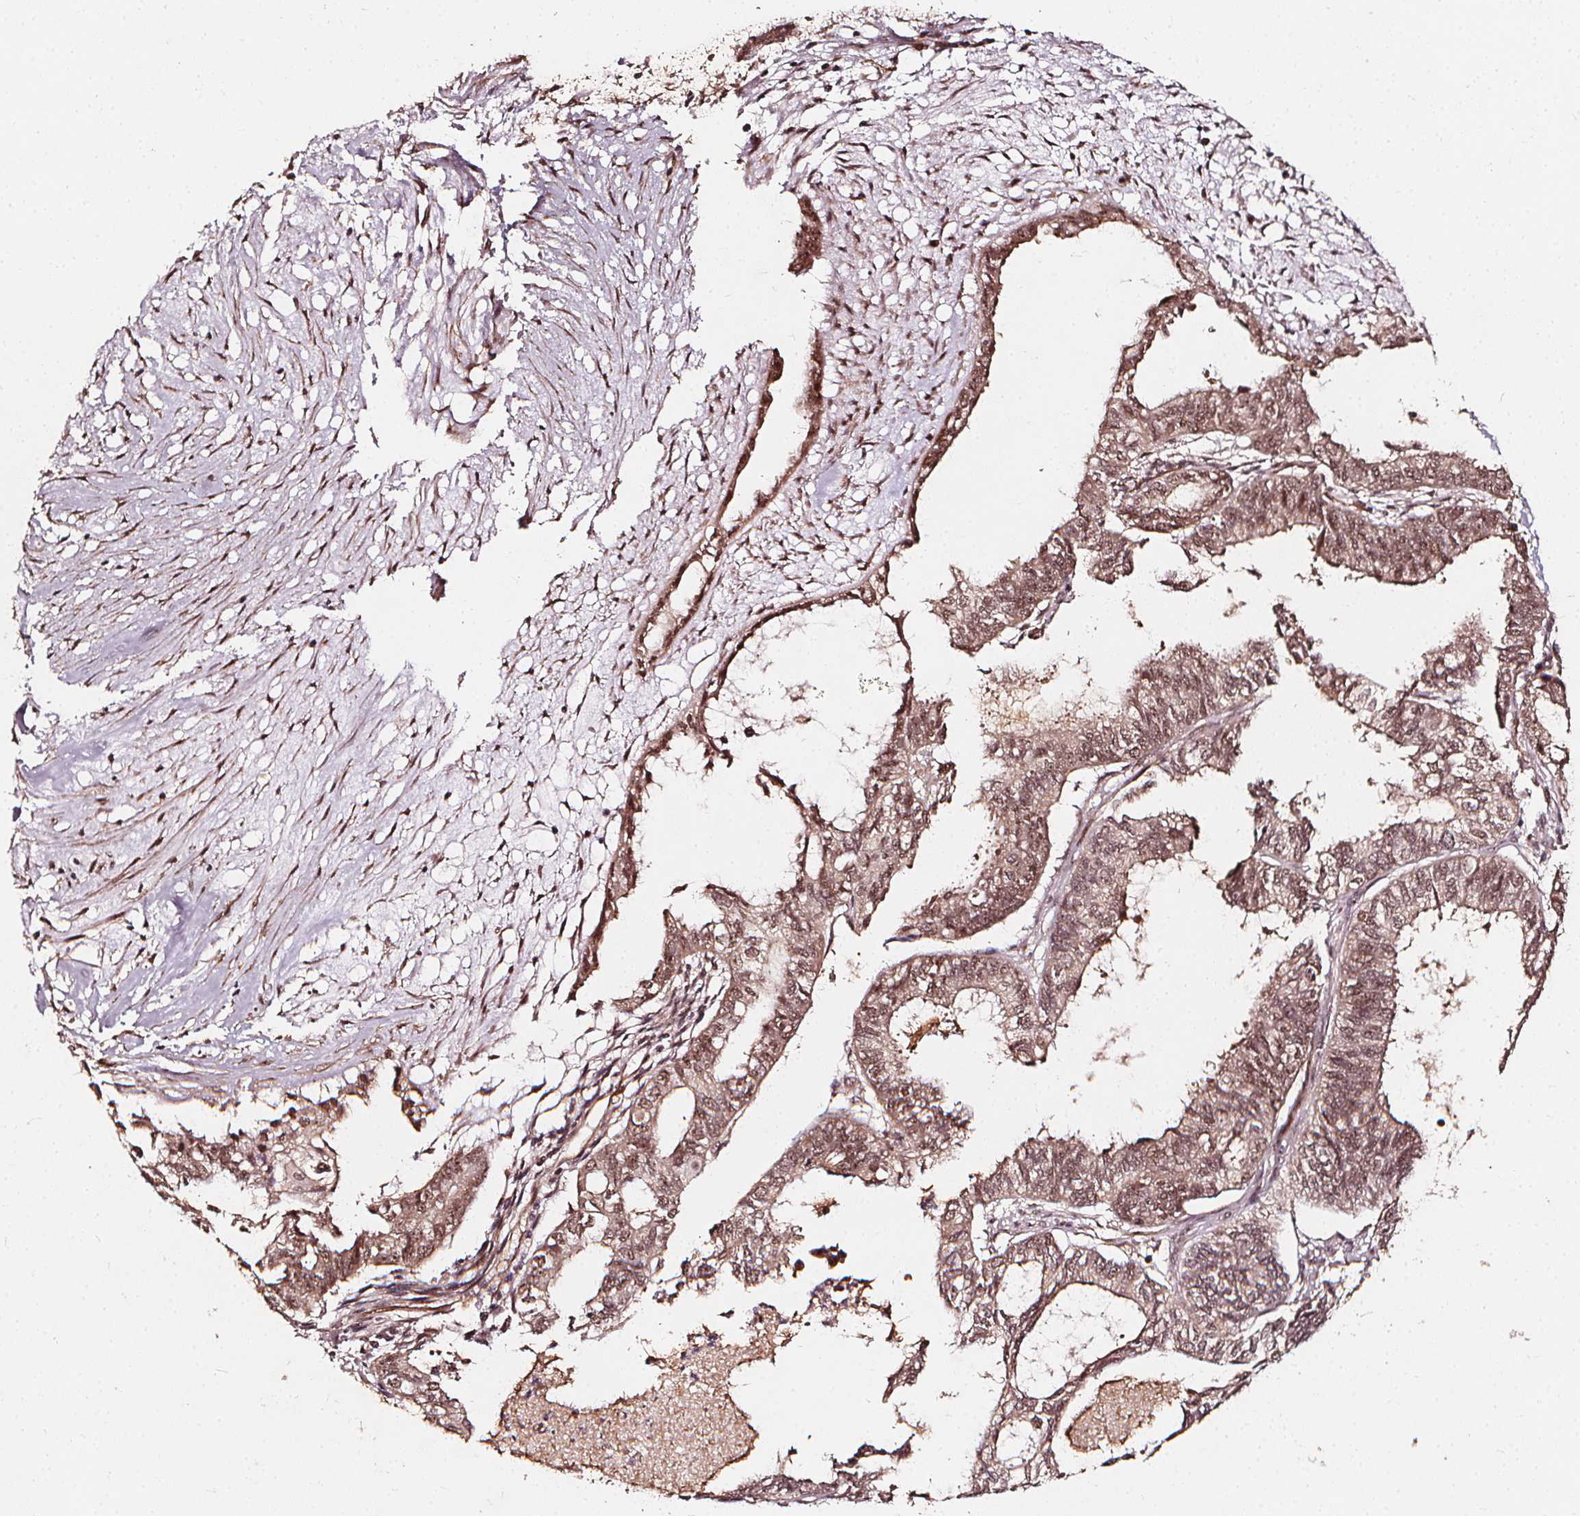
{"staining": {"intensity": "moderate", "quantity": ">75%", "location": "nuclear"}, "tissue": "ovarian cancer", "cell_type": "Tumor cells", "image_type": "cancer", "snomed": [{"axis": "morphology", "description": "Carcinoma, endometroid"}, {"axis": "topography", "description": "Ovary"}], "caption": "This micrograph reveals immunohistochemistry staining of human ovarian endometroid carcinoma, with medium moderate nuclear staining in about >75% of tumor cells.", "gene": "EXOSC9", "patient": {"sex": "female", "age": 64}}